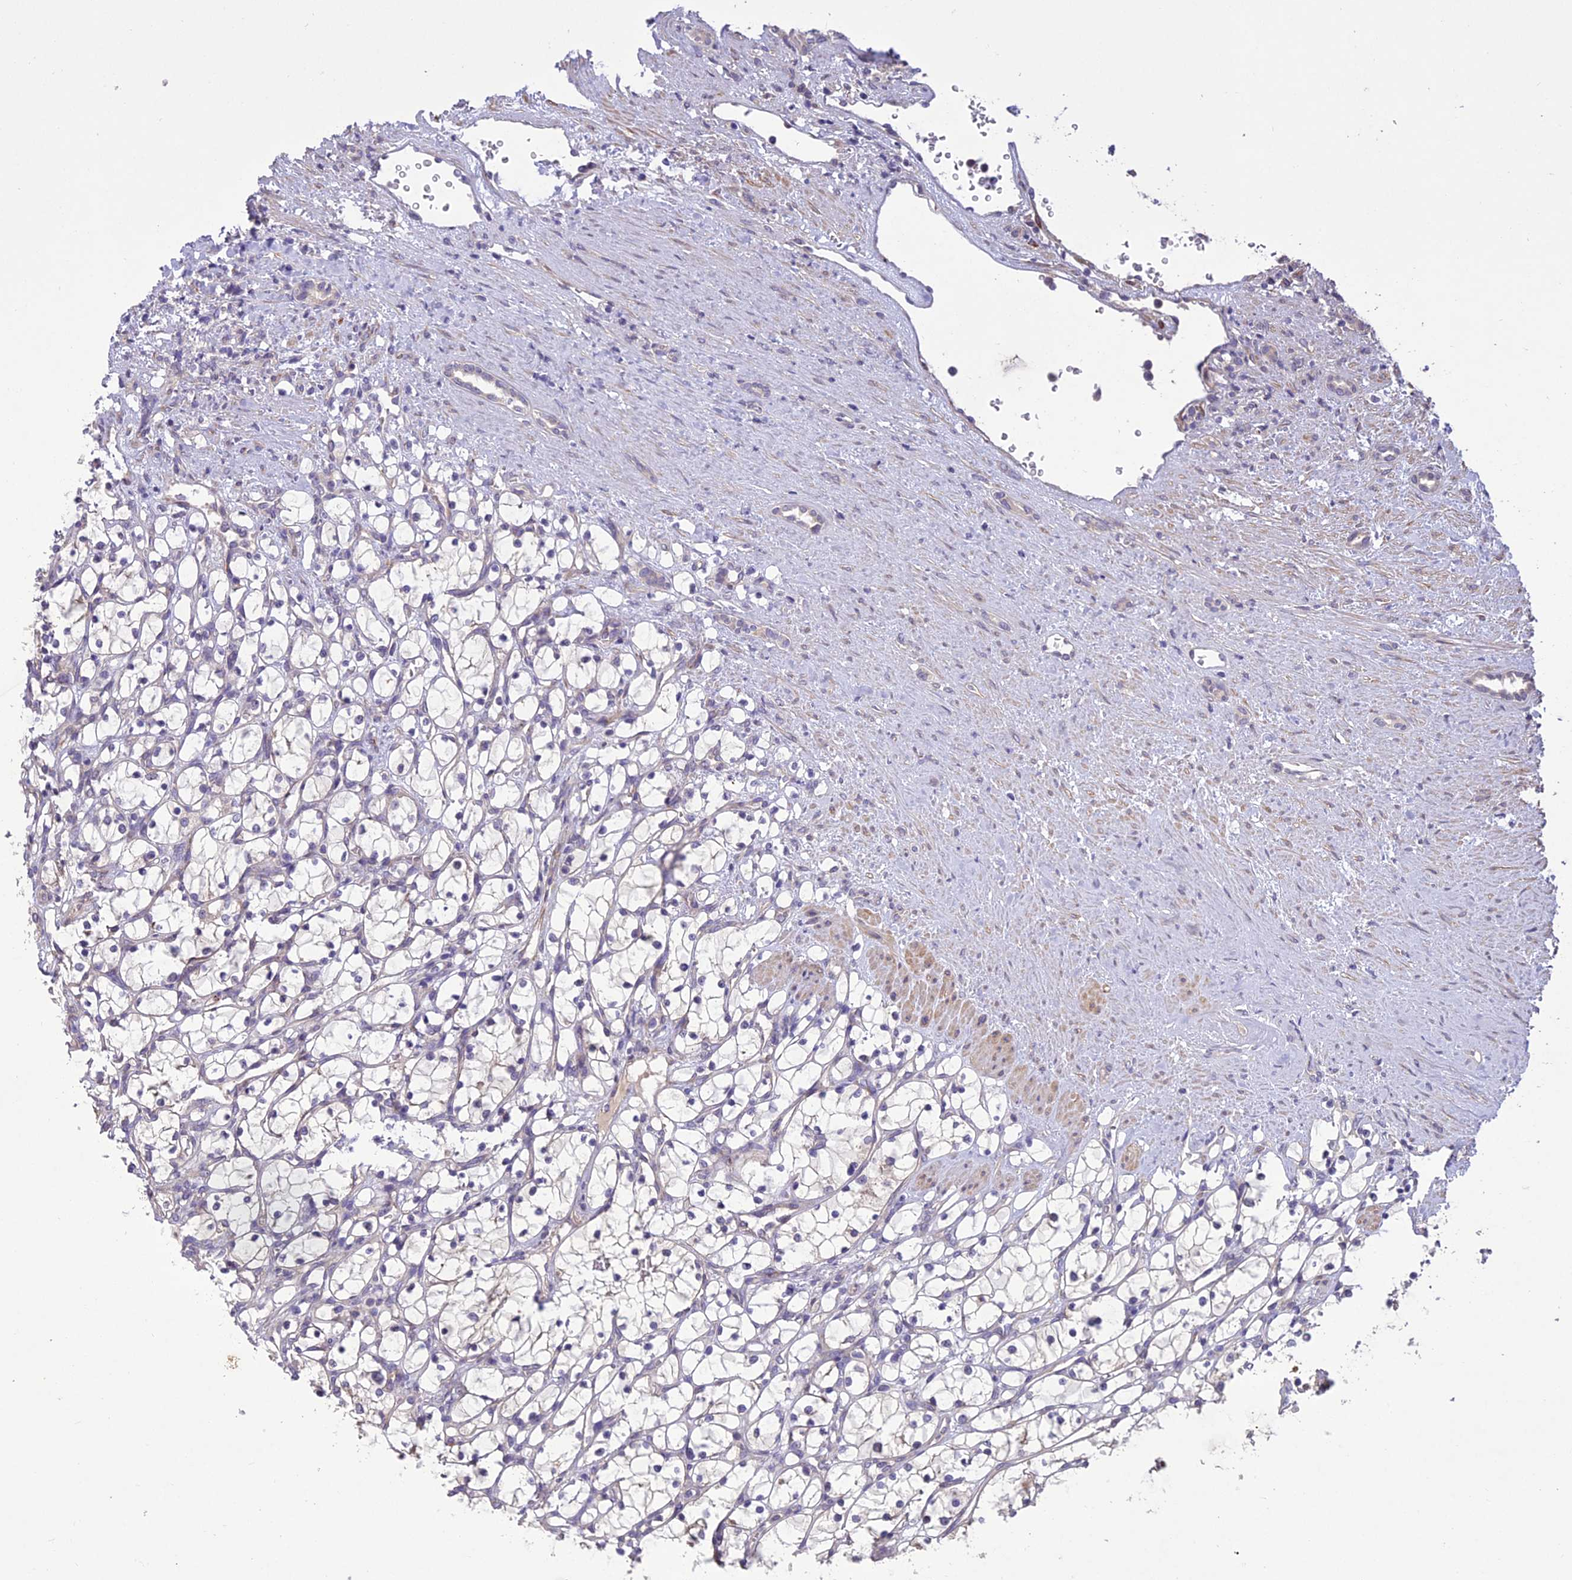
{"staining": {"intensity": "negative", "quantity": "none", "location": "none"}, "tissue": "renal cancer", "cell_type": "Tumor cells", "image_type": "cancer", "snomed": [{"axis": "morphology", "description": "Adenocarcinoma, NOS"}, {"axis": "topography", "description": "Kidney"}], "caption": "This is a micrograph of immunohistochemistry staining of renal cancer, which shows no expression in tumor cells.", "gene": "CENPL", "patient": {"sex": "female", "age": 69}}